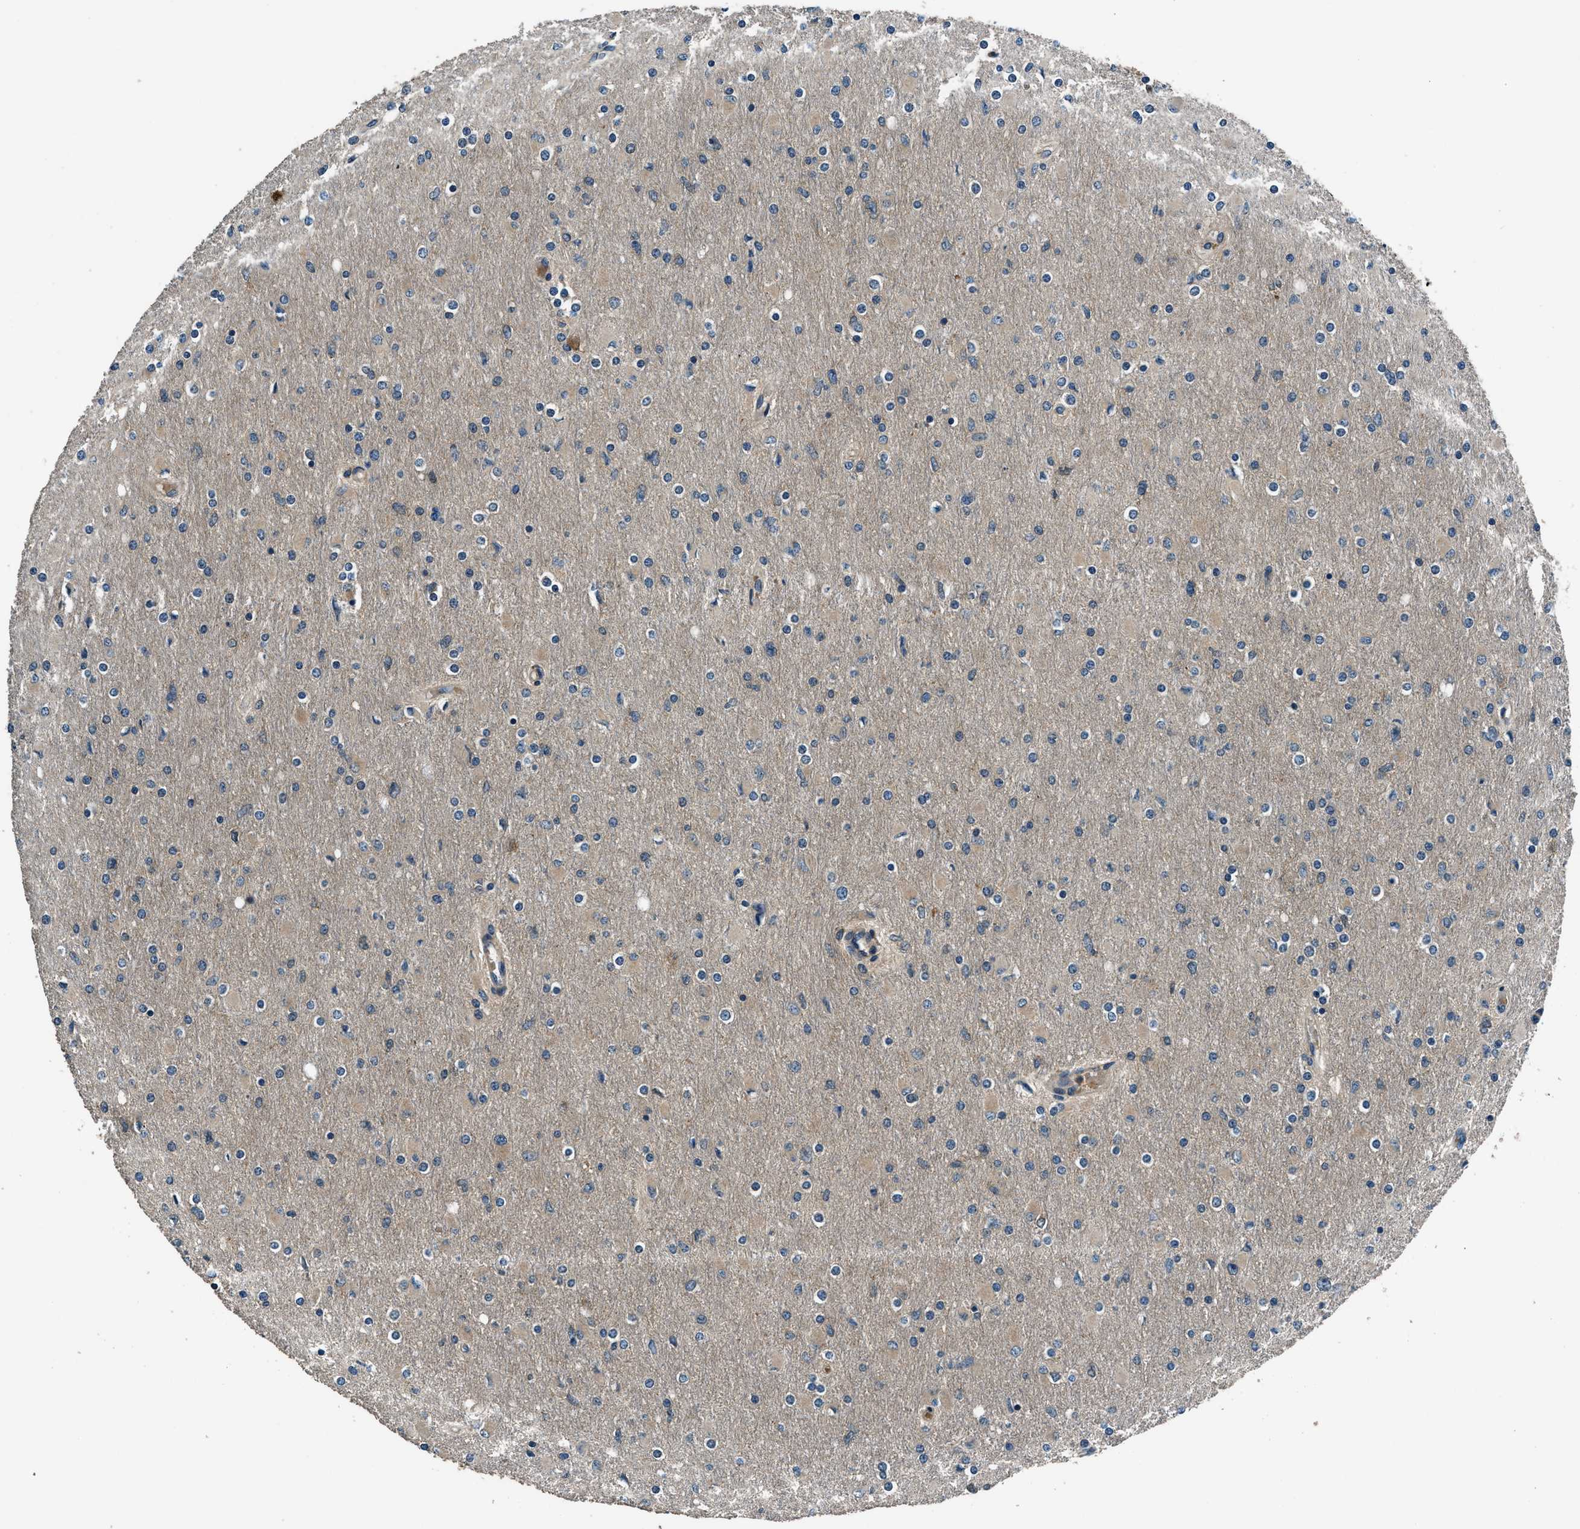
{"staining": {"intensity": "negative", "quantity": "none", "location": "none"}, "tissue": "glioma", "cell_type": "Tumor cells", "image_type": "cancer", "snomed": [{"axis": "morphology", "description": "Glioma, malignant, High grade"}, {"axis": "topography", "description": "Cerebral cortex"}], "caption": "IHC micrograph of neoplastic tissue: human glioma stained with DAB shows no significant protein staining in tumor cells.", "gene": "ARHGEF11", "patient": {"sex": "female", "age": 36}}